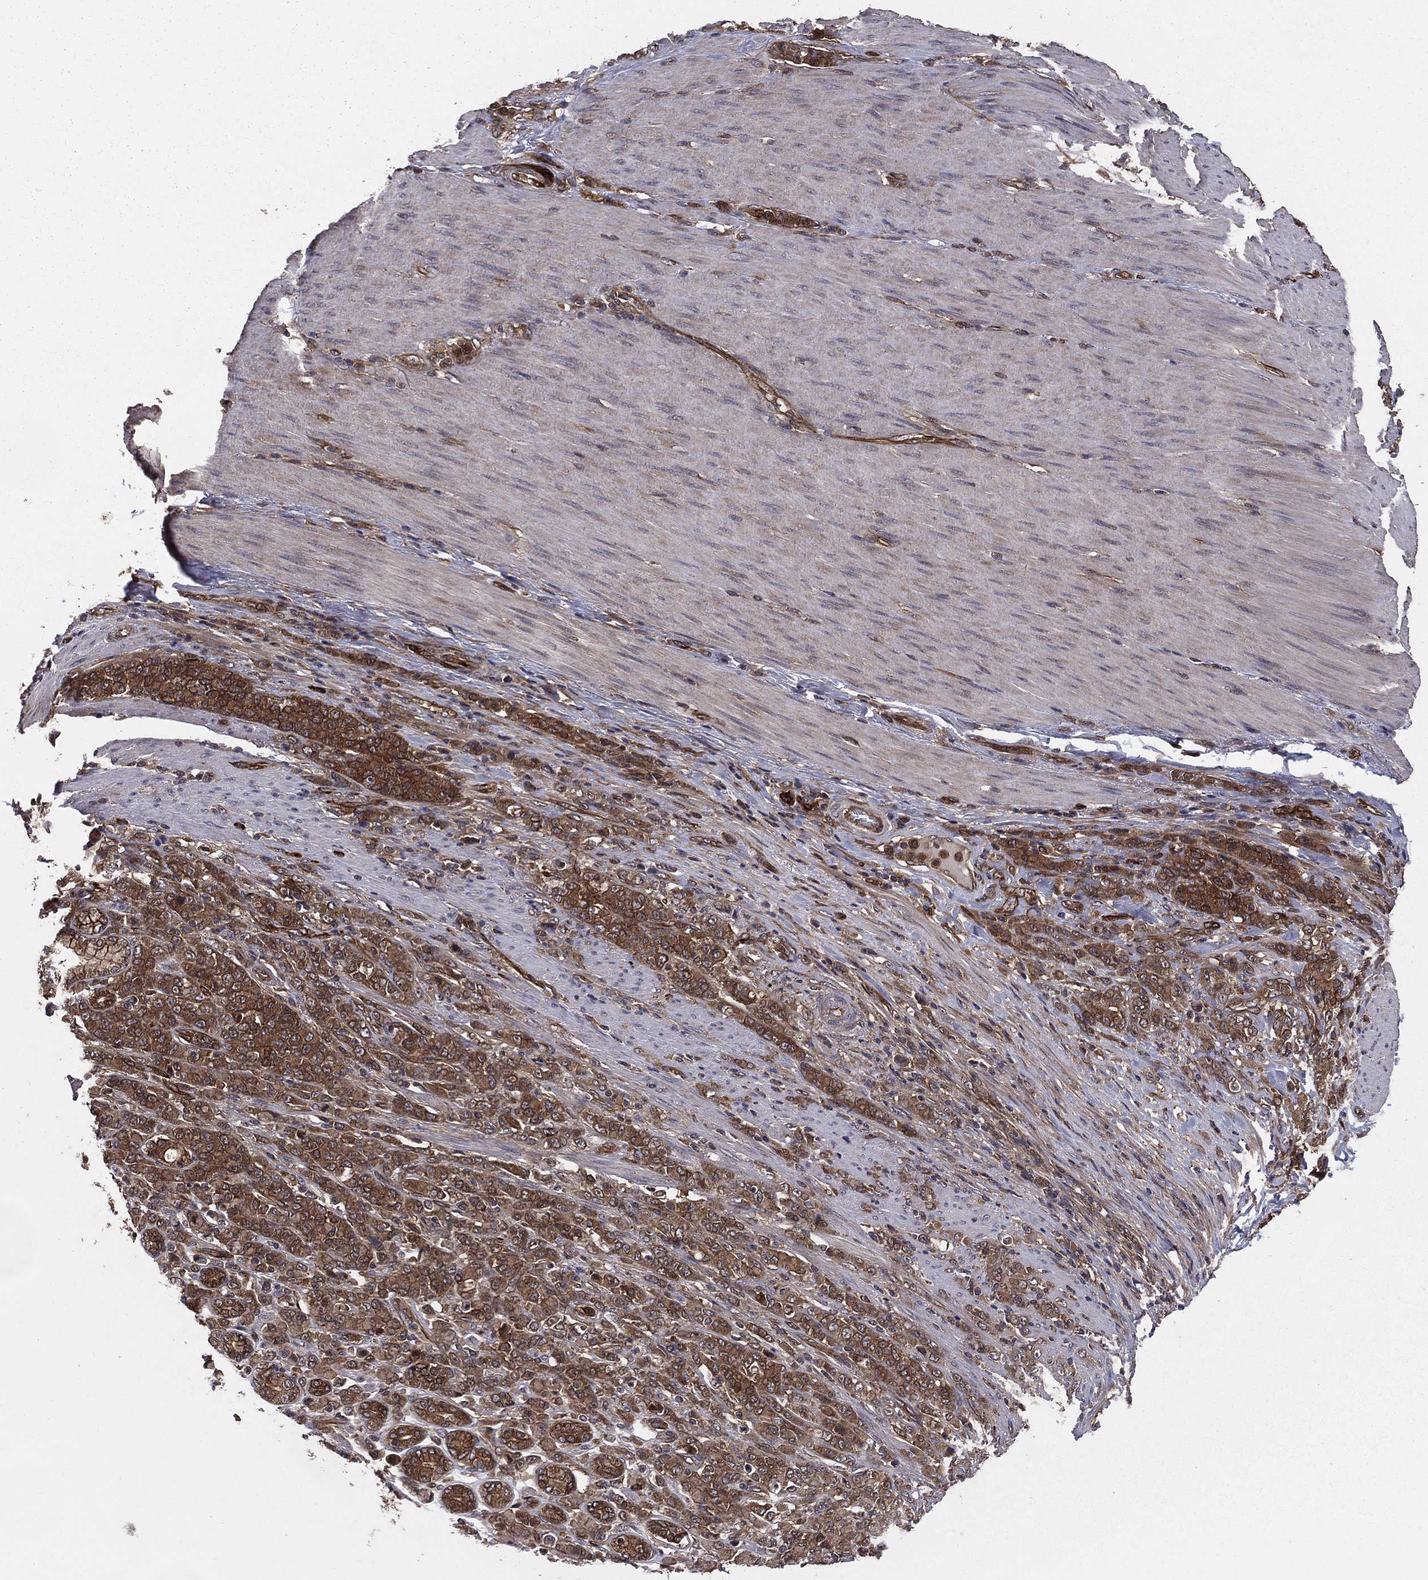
{"staining": {"intensity": "moderate", "quantity": ">75%", "location": "cytoplasmic/membranous"}, "tissue": "stomach cancer", "cell_type": "Tumor cells", "image_type": "cancer", "snomed": [{"axis": "morphology", "description": "Normal tissue, NOS"}, {"axis": "morphology", "description": "Adenocarcinoma, NOS"}, {"axis": "topography", "description": "Stomach"}], "caption": "The photomicrograph exhibits immunohistochemical staining of stomach adenocarcinoma. There is moderate cytoplasmic/membranous expression is appreciated in about >75% of tumor cells.", "gene": "CERT1", "patient": {"sex": "female", "age": 79}}